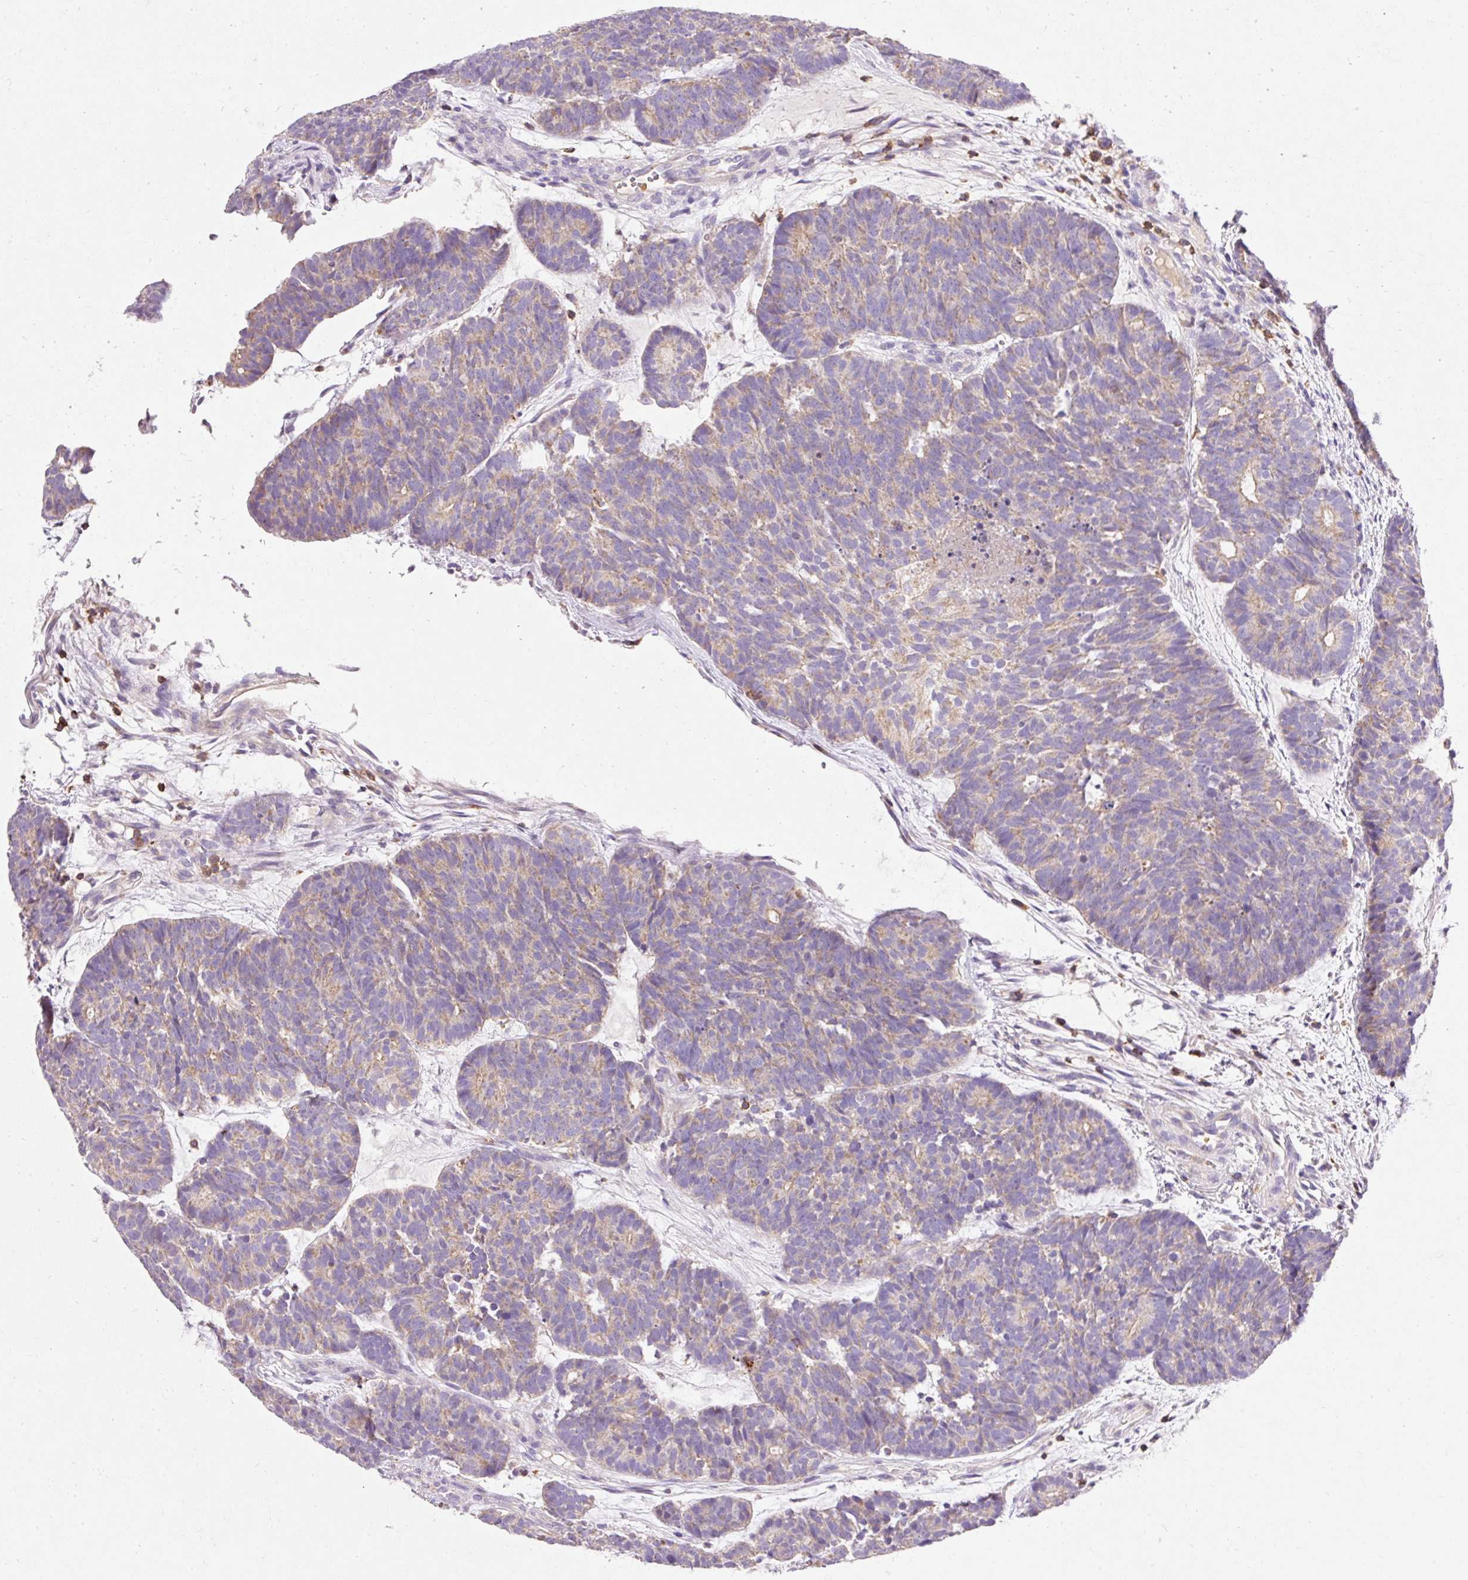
{"staining": {"intensity": "weak", "quantity": ">75%", "location": "cytoplasmic/membranous"}, "tissue": "head and neck cancer", "cell_type": "Tumor cells", "image_type": "cancer", "snomed": [{"axis": "morphology", "description": "Adenocarcinoma, NOS"}, {"axis": "topography", "description": "Head-Neck"}], "caption": "This image reveals IHC staining of adenocarcinoma (head and neck), with low weak cytoplasmic/membranous expression in about >75% of tumor cells.", "gene": "IMMT", "patient": {"sex": "female", "age": 81}}